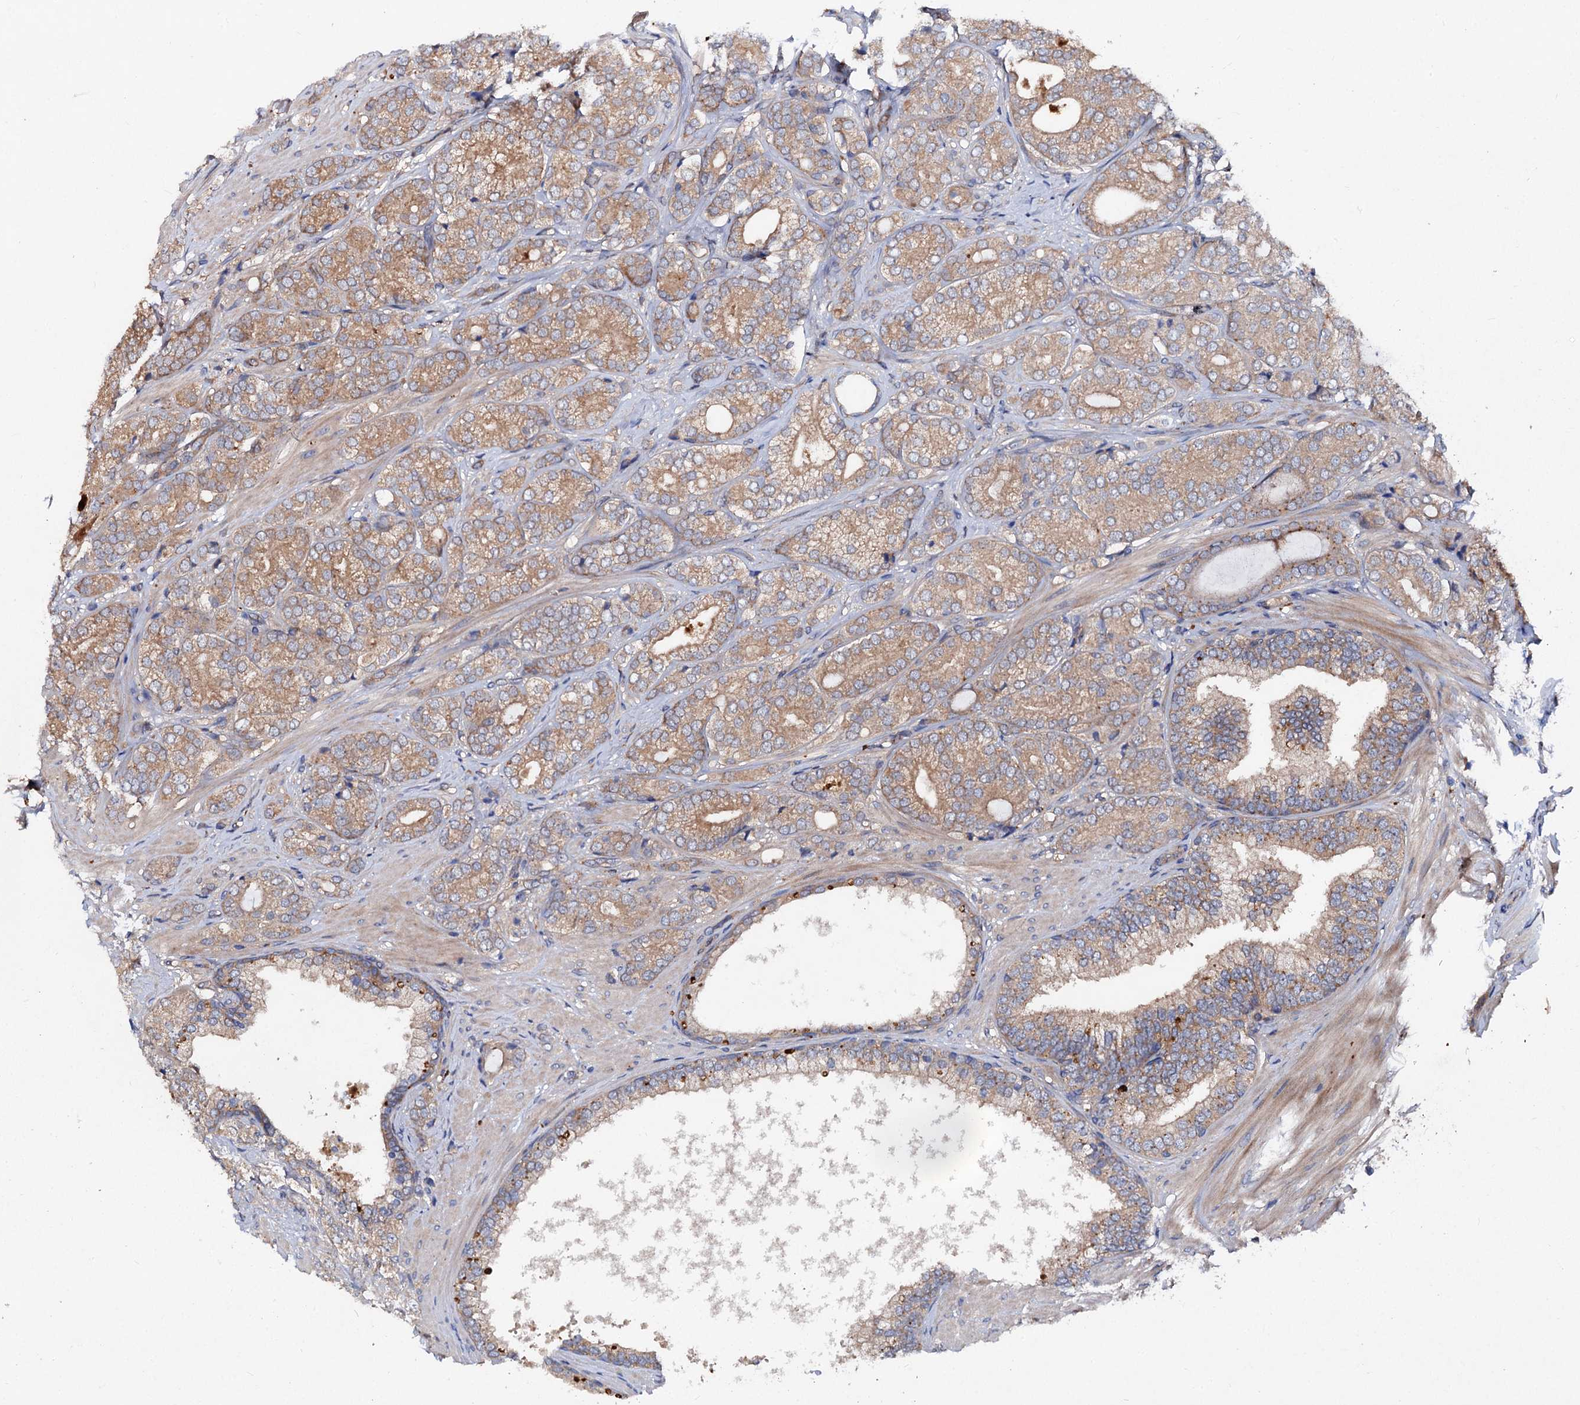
{"staining": {"intensity": "weak", "quantity": ">75%", "location": "cytoplasmic/membranous"}, "tissue": "prostate cancer", "cell_type": "Tumor cells", "image_type": "cancer", "snomed": [{"axis": "morphology", "description": "Adenocarcinoma, High grade"}, {"axis": "topography", "description": "Prostate"}], "caption": "Immunohistochemical staining of adenocarcinoma (high-grade) (prostate) reveals low levels of weak cytoplasmic/membranous staining in about >75% of tumor cells.", "gene": "VPS29", "patient": {"sex": "male", "age": 60}}